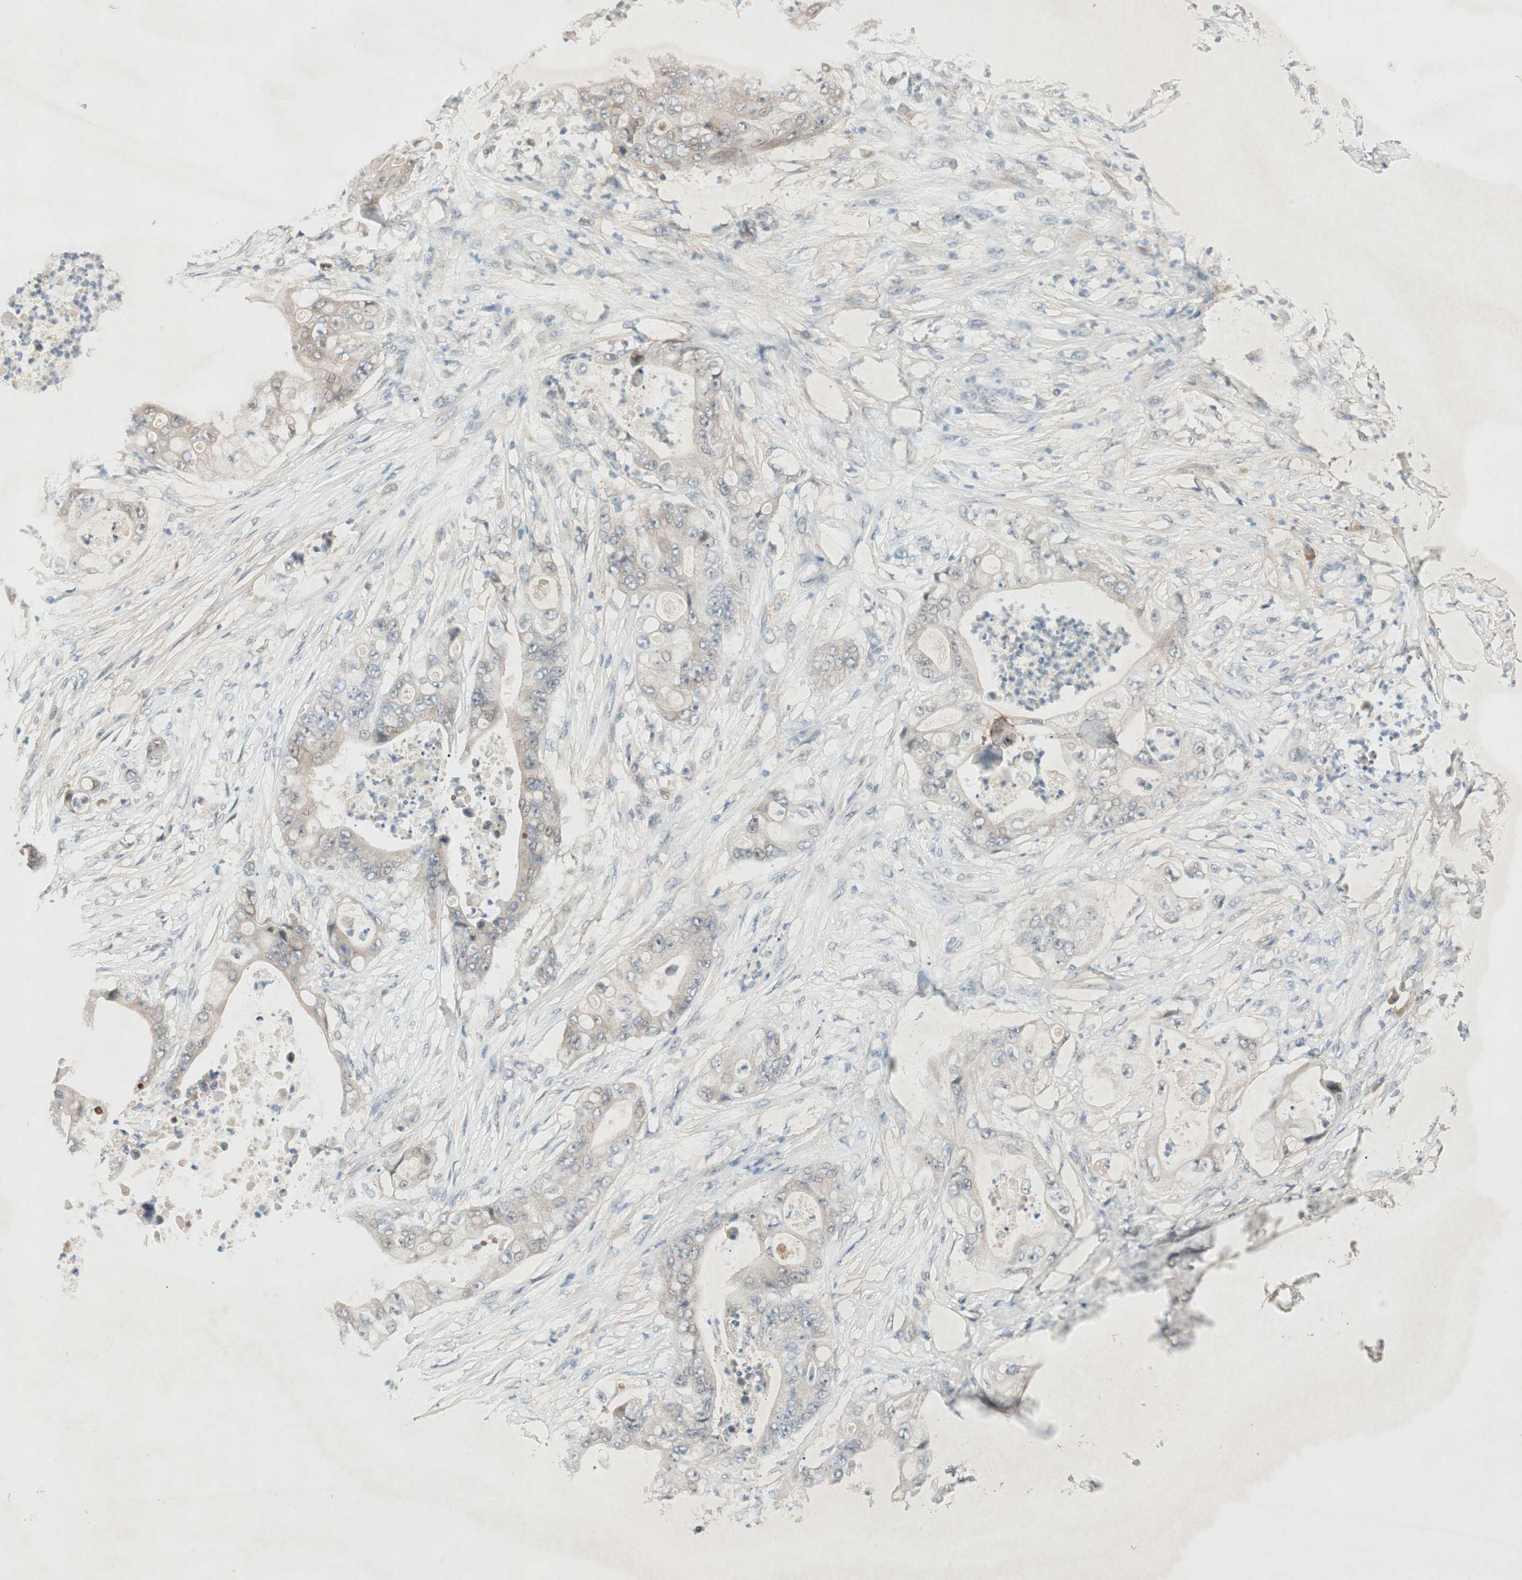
{"staining": {"intensity": "weak", "quantity": "25%-75%", "location": "cytoplasmic/membranous"}, "tissue": "stomach cancer", "cell_type": "Tumor cells", "image_type": "cancer", "snomed": [{"axis": "morphology", "description": "Adenocarcinoma, NOS"}, {"axis": "topography", "description": "Stomach"}], "caption": "This photomicrograph reveals IHC staining of human adenocarcinoma (stomach), with low weak cytoplasmic/membranous positivity in approximately 25%-75% of tumor cells.", "gene": "RNGTT", "patient": {"sex": "female", "age": 73}}